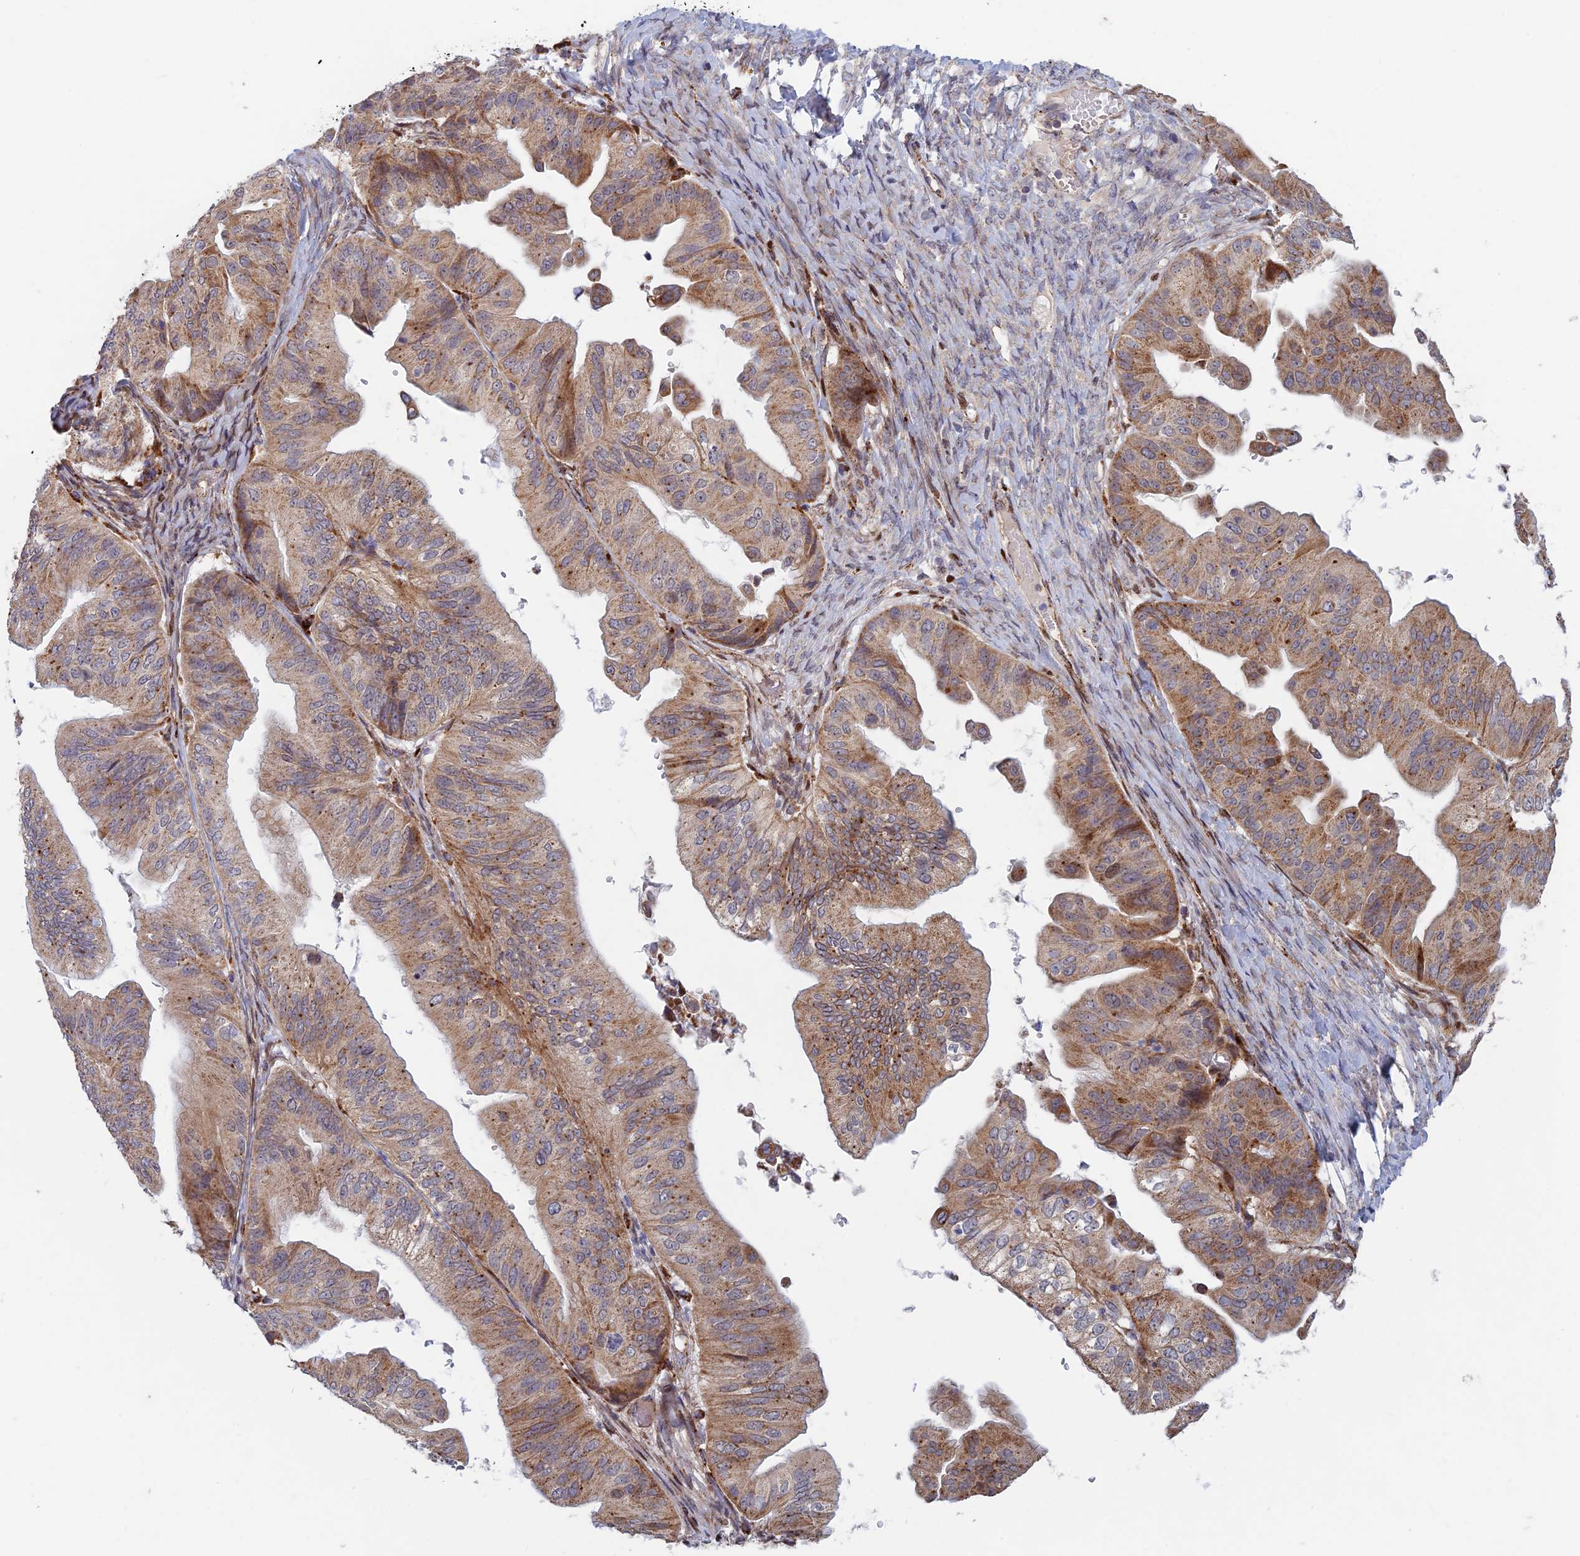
{"staining": {"intensity": "moderate", "quantity": ">75%", "location": "cytoplasmic/membranous"}, "tissue": "ovarian cancer", "cell_type": "Tumor cells", "image_type": "cancer", "snomed": [{"axis": "morphology", "description": "Cystadenocarcinoma, mucinous, NOS"}, {"axis": "topography", "description": "Ovary"}], "caption": "Protein staining of mucinous cystadenocarcinoma (ovarian) tissue shows moderate cytoplasmic/membranous positivity in approximately >75% of tumor cells.", "gene": "FOXS1", "patient": {"sex": "female", "age": 61}}